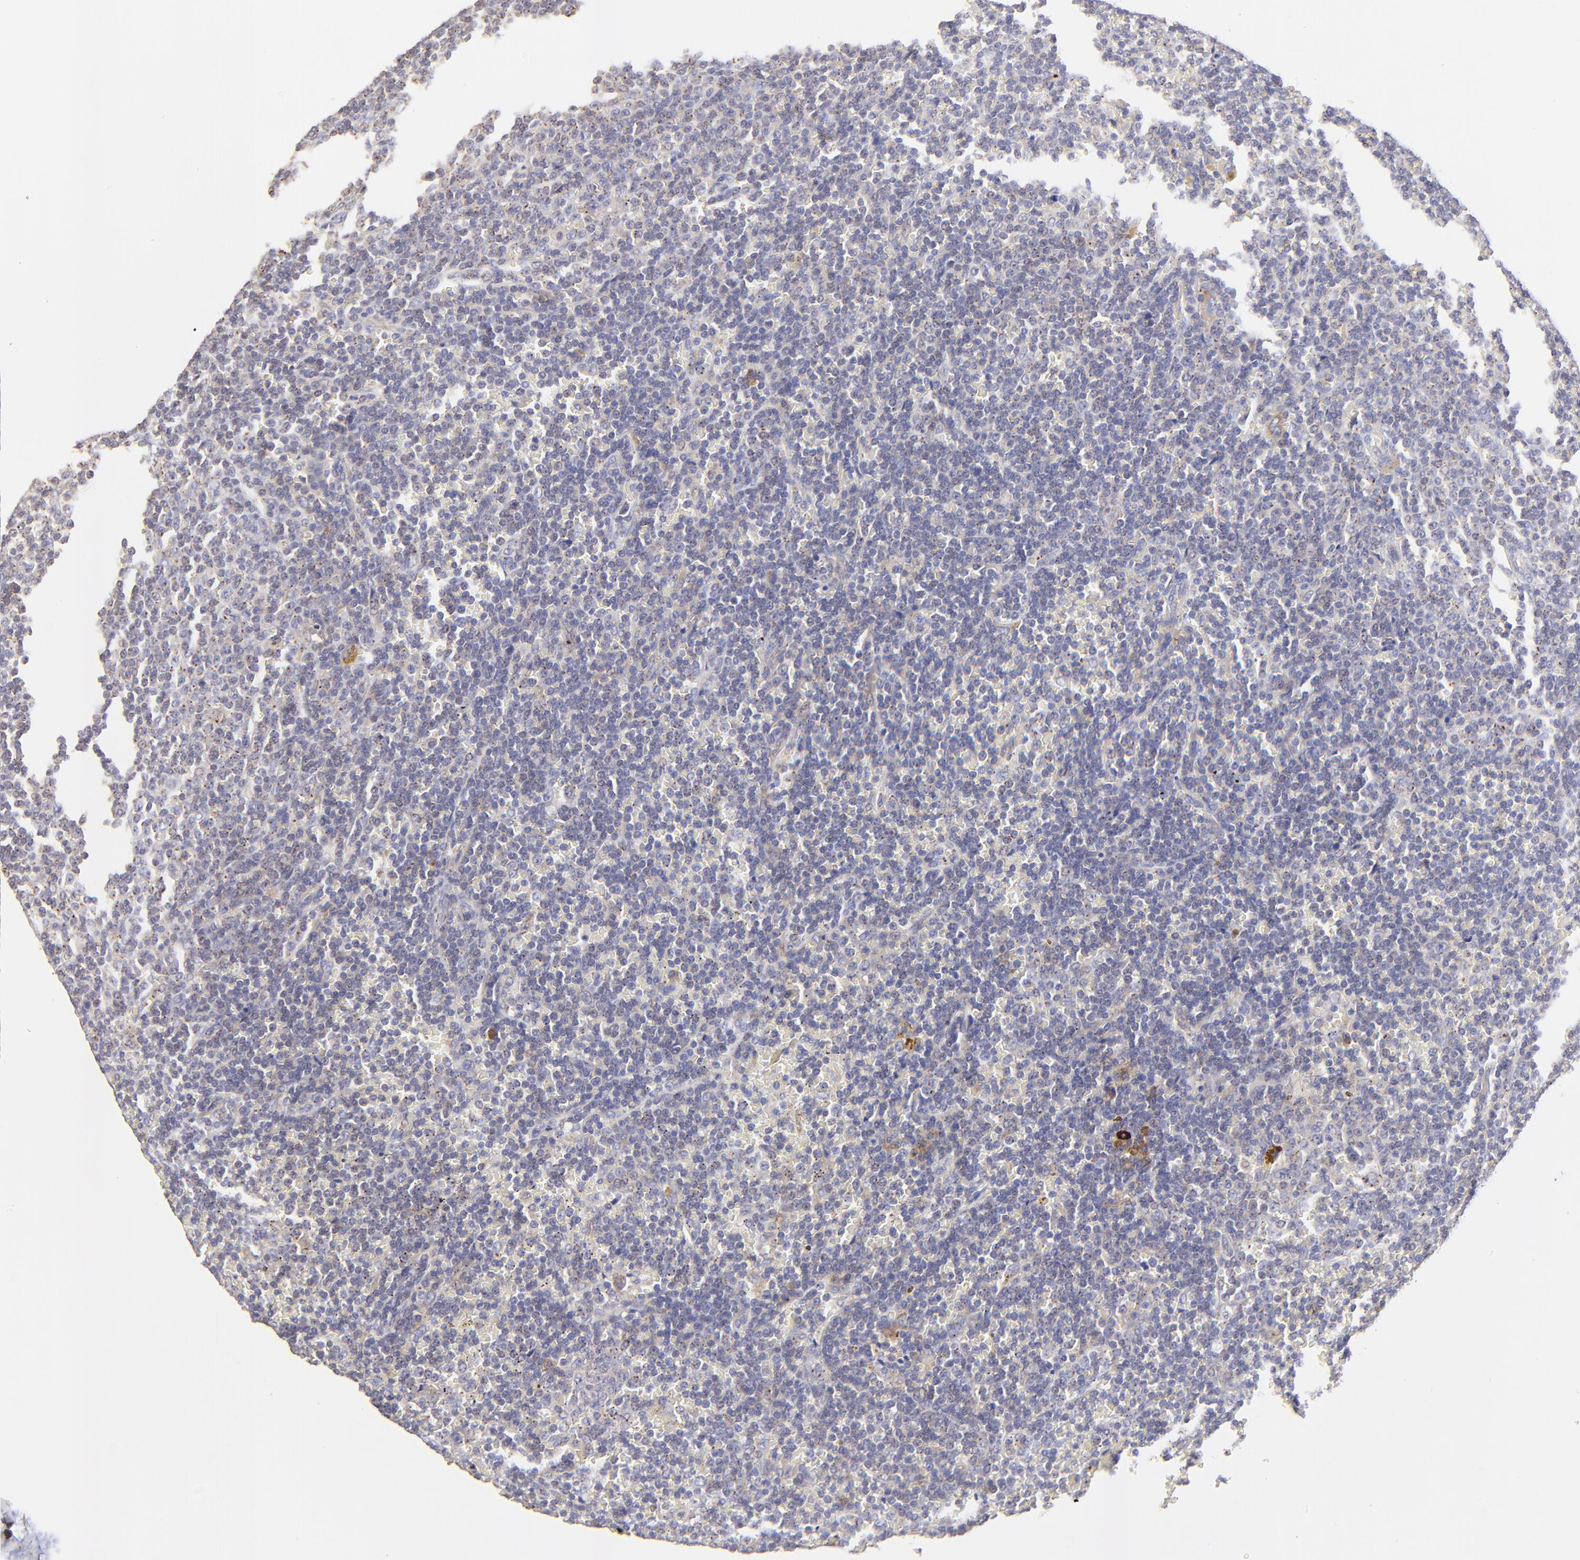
{"staining": {"intensity": "negative", "quantity": "none", "location": "none"}, "tissue": "lymphoma", "cell_type": "Tumor cells", "image_type": "cancer", "snomed": [{"axis": "morphology", "description": "Malignant lymphoma, non-Hodgkin's type, Low grade"}, {"axis": "topography", "description": "Spleen"}], "caption": "Lymphoma was stained to show a protein in brown. There is no significant staining in tumor cells.", "gene": "LHFPL1", "patient": {"sex": "male", "age": 80}}